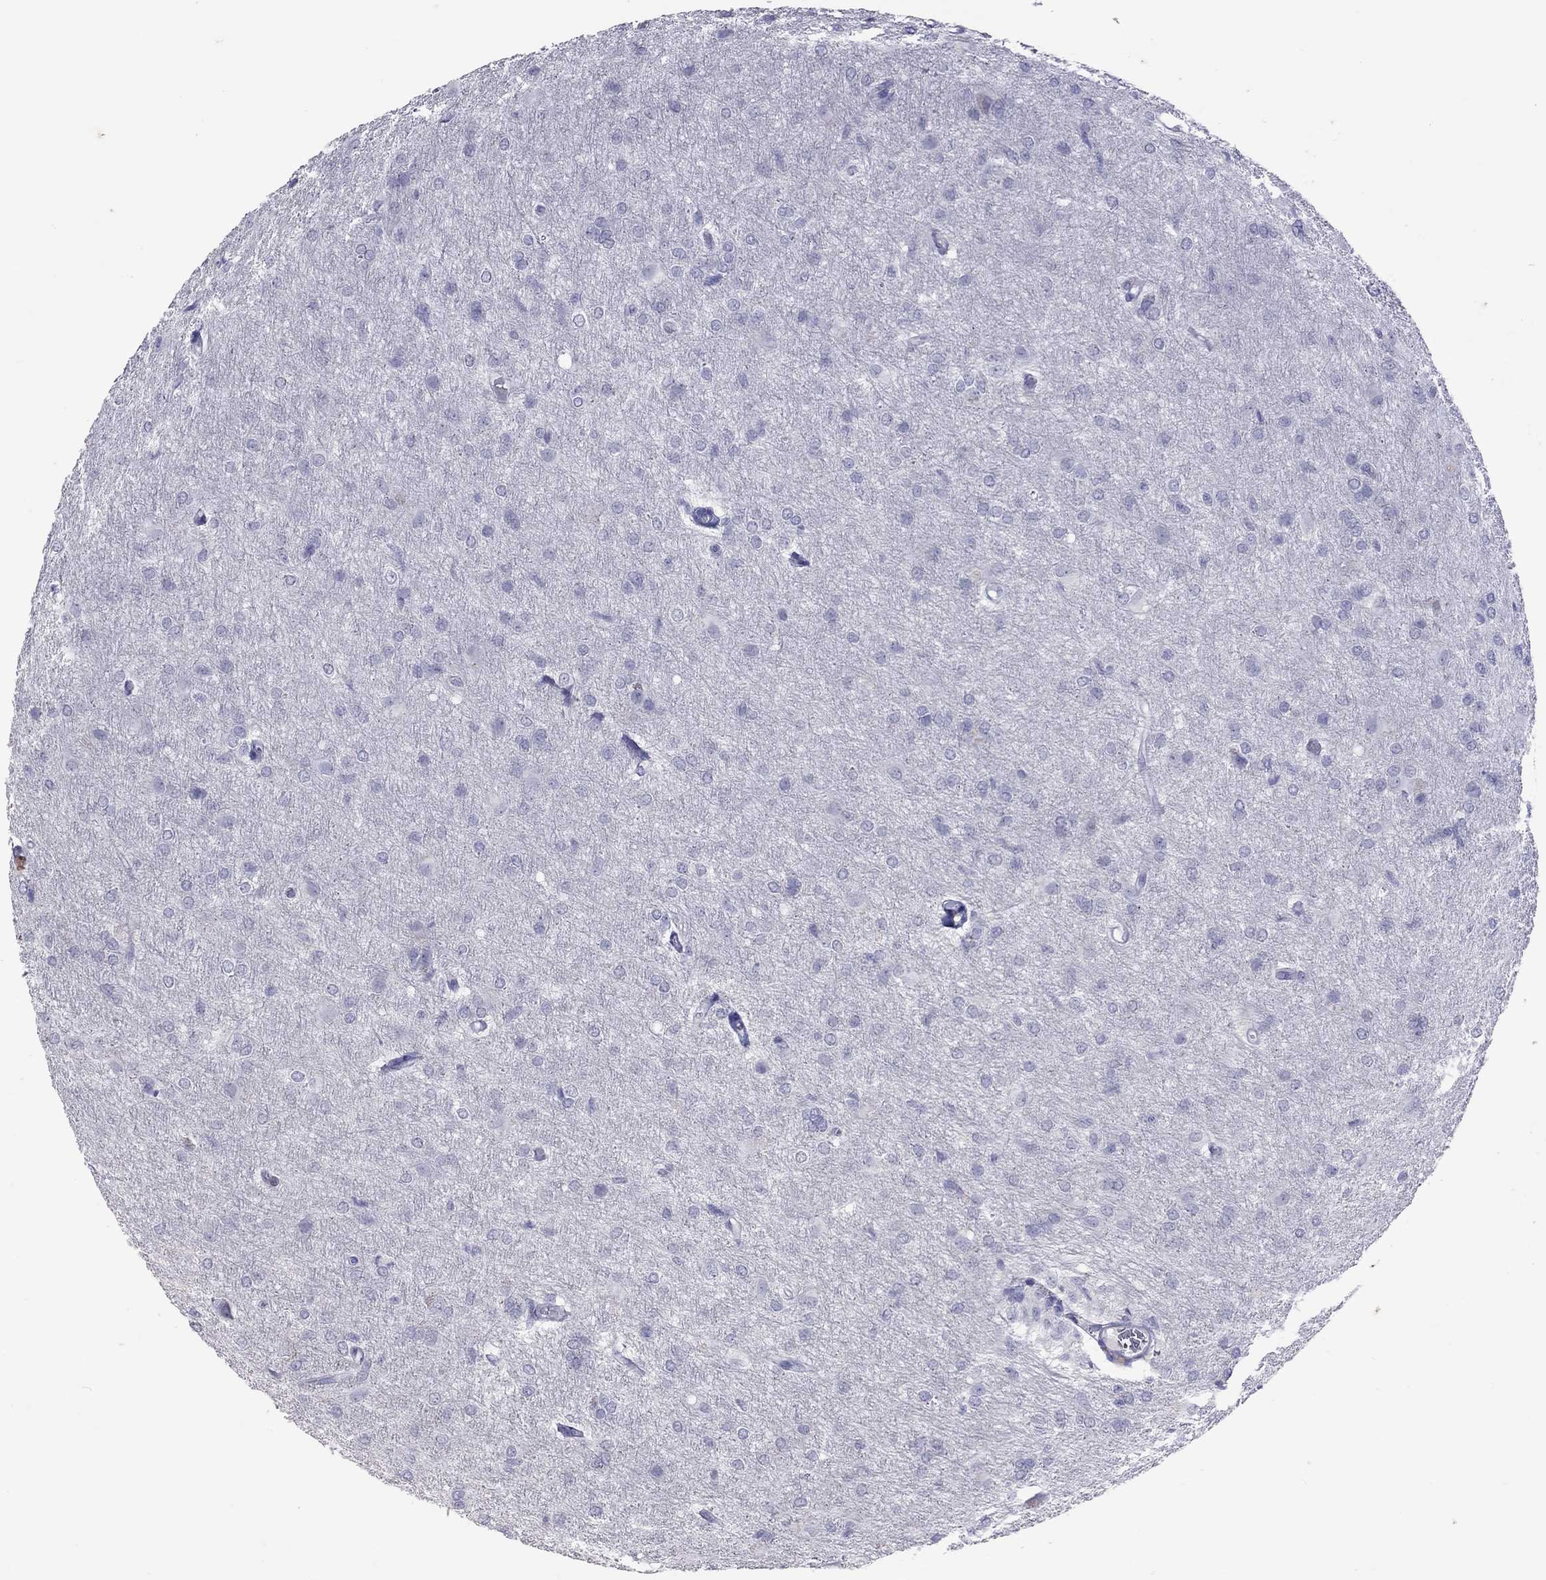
{"staining": {"intensity": "negative", "quantity": "none", "location": "none"}, "tissue": "glioma", "cell_type": "Tumor cells", "image_type": "cancer", "snomed": [{"axis": "morphology", "description": "Glioma, malignant, High grade"}, {"axis": "topography", "description": "Brain"}], "caption": "DAB (3,3'-diaminobenzidine) immunohistochemical staining of human high-grade glioma (malignant) reveals no significant staining in tumor cells.", "gene": "MUC16", "patient": {"sex": "male", "age": 68}}